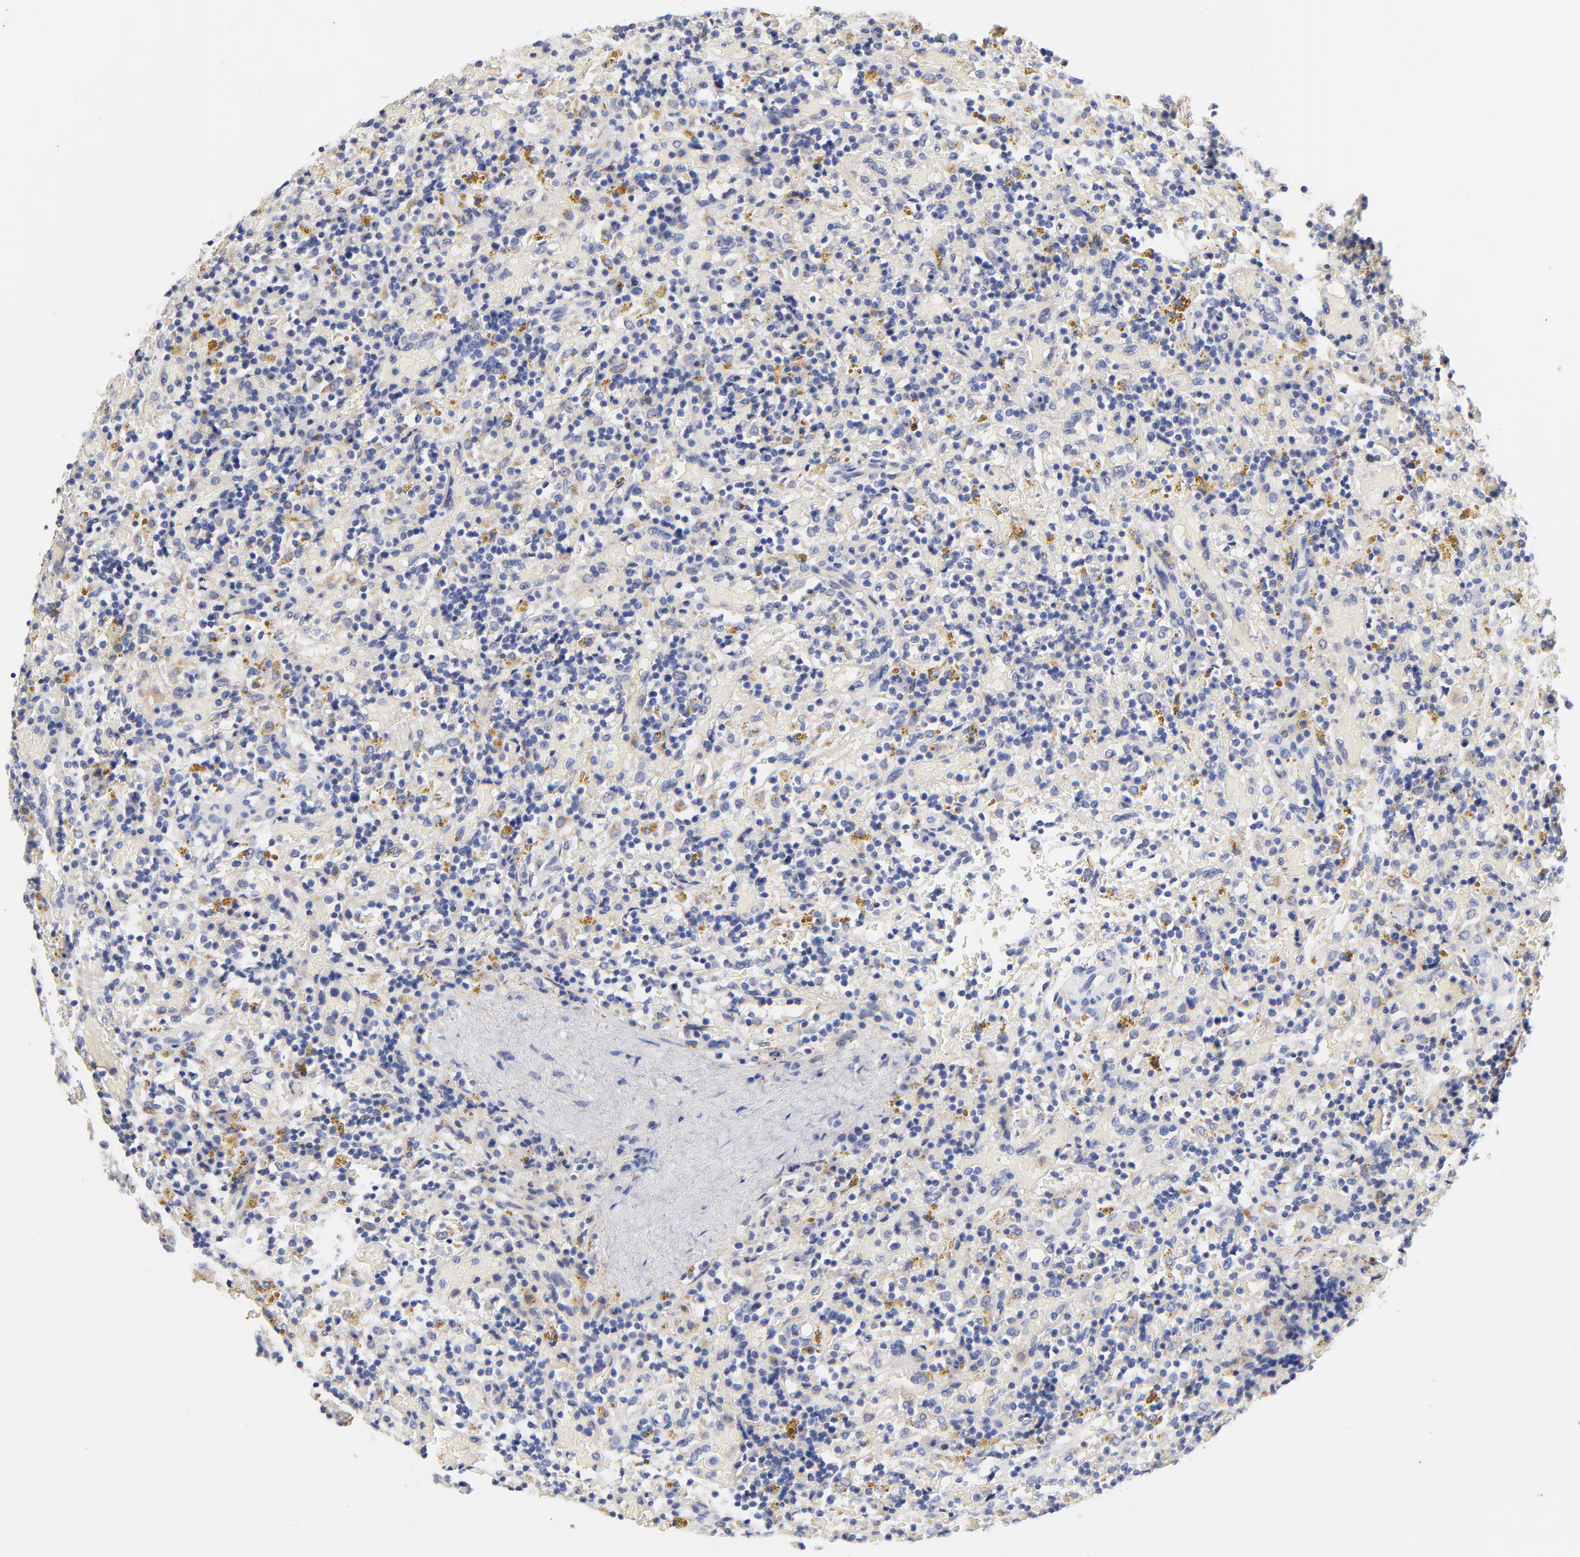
{"staining": {"intensity": "negative", "quantity": "none", "location": "none"}, "tissue": "lymphoma", "cell_type": "Tumor cells", "image_type": "cancer", "snomed": [{"axis": "morphology", "description": "Malignant lymphoma, non-Hodgkin's type, Low grade"}, {"axis": "topography", "description": "Spleen"}], "caption": "The histopathology image displays no staining of tumor cells in lymphoma. The staining is performed using DAB brown chromogen with nuclei counter-stained in using hematoxylin.", "gene": "FBXO10", "patient": {"sex": "female", "age": 65}}